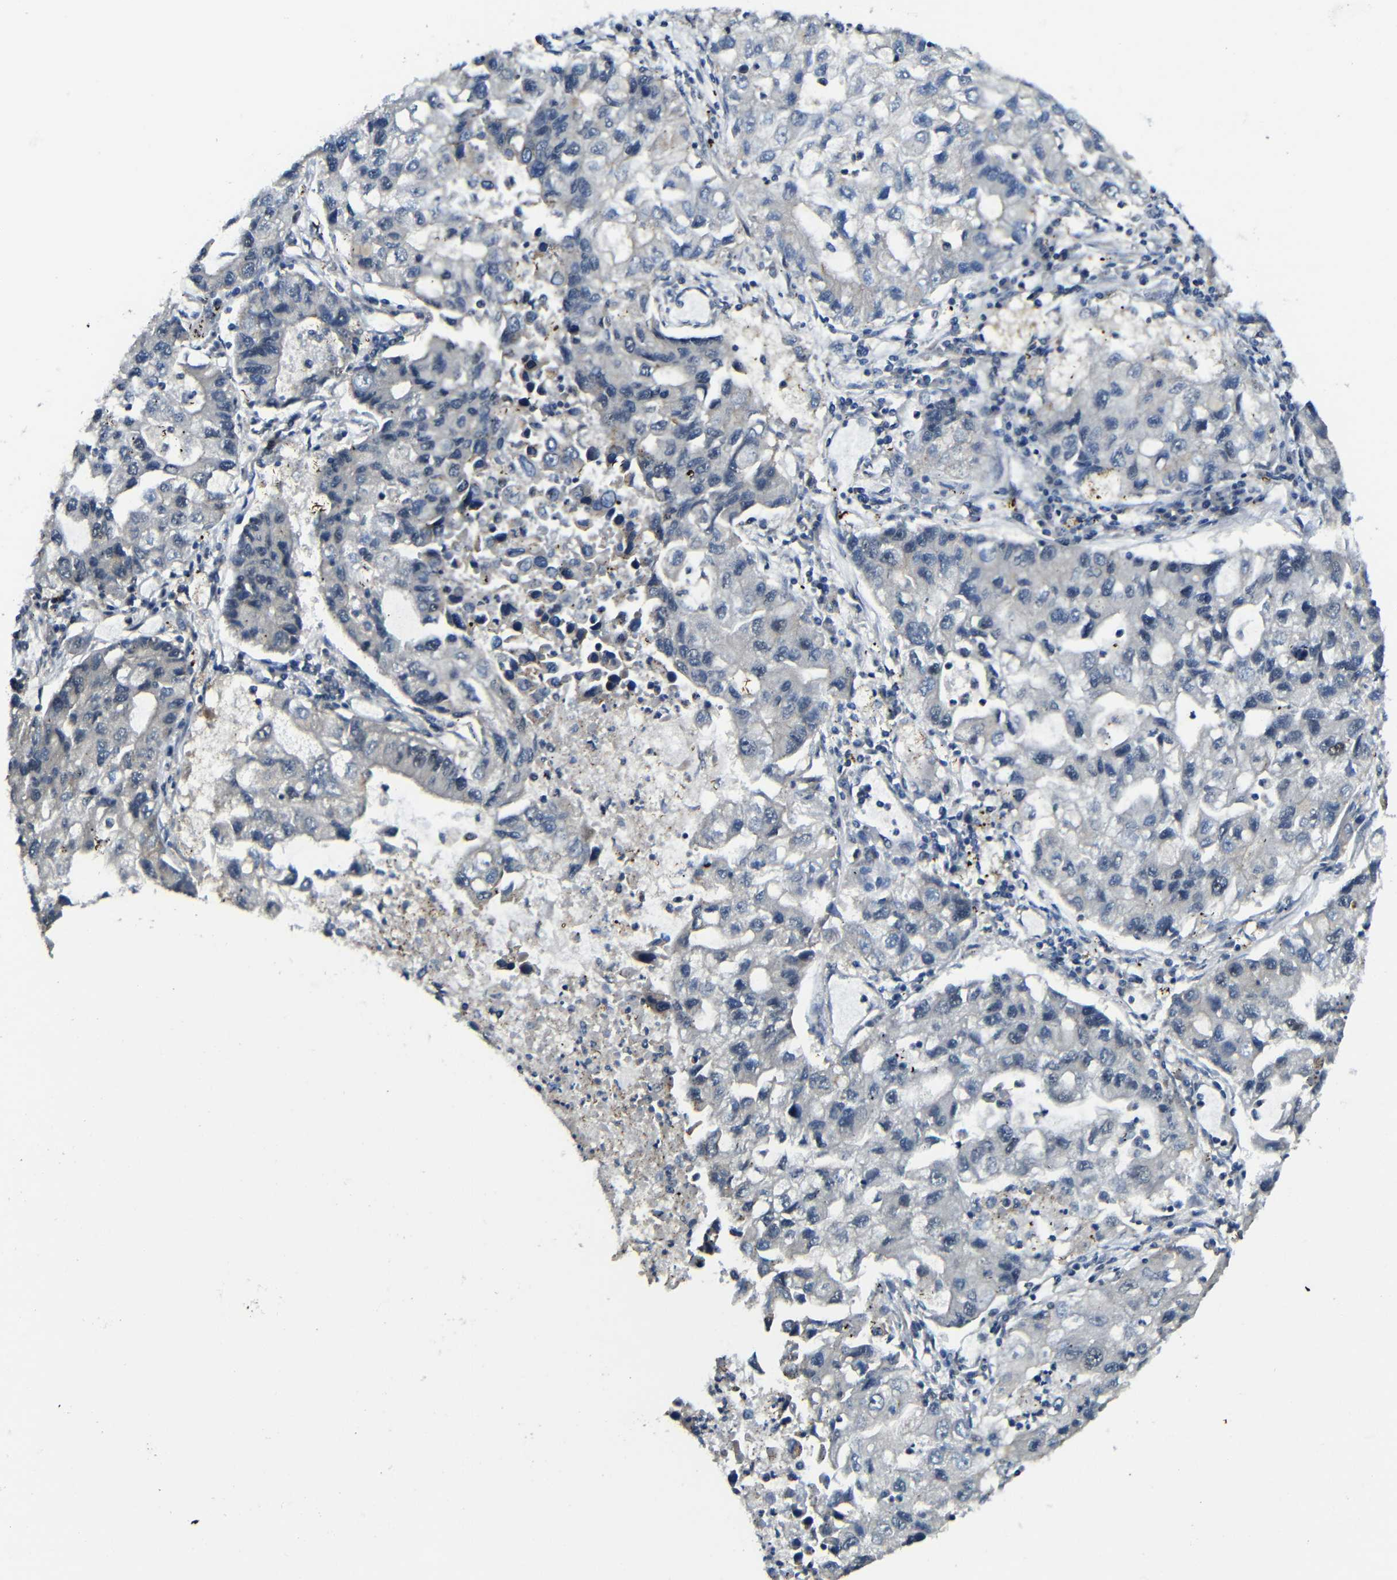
{"staining": {"intensity": "negative", "quantity": "none", "location": "none"}, "tissue": "lung cancer", "cell_type": "Tumor cells", "image_type": "cancer", "snomed": [{"axis": "morphology", "description": "Adenocarcinoma, NOS"}, {"axis": "topography", "description": "Lung"}], "caption": "Tumor cells show no significant protein staining in lung cancer. The staining was performed using DAB to visualize the protein expression in brown, while the nuclei were stained in blue with hematoxylin (Magnification: 20x).", "gene": "FAM172A", "patient": {"sex": "female", "age": 51}}